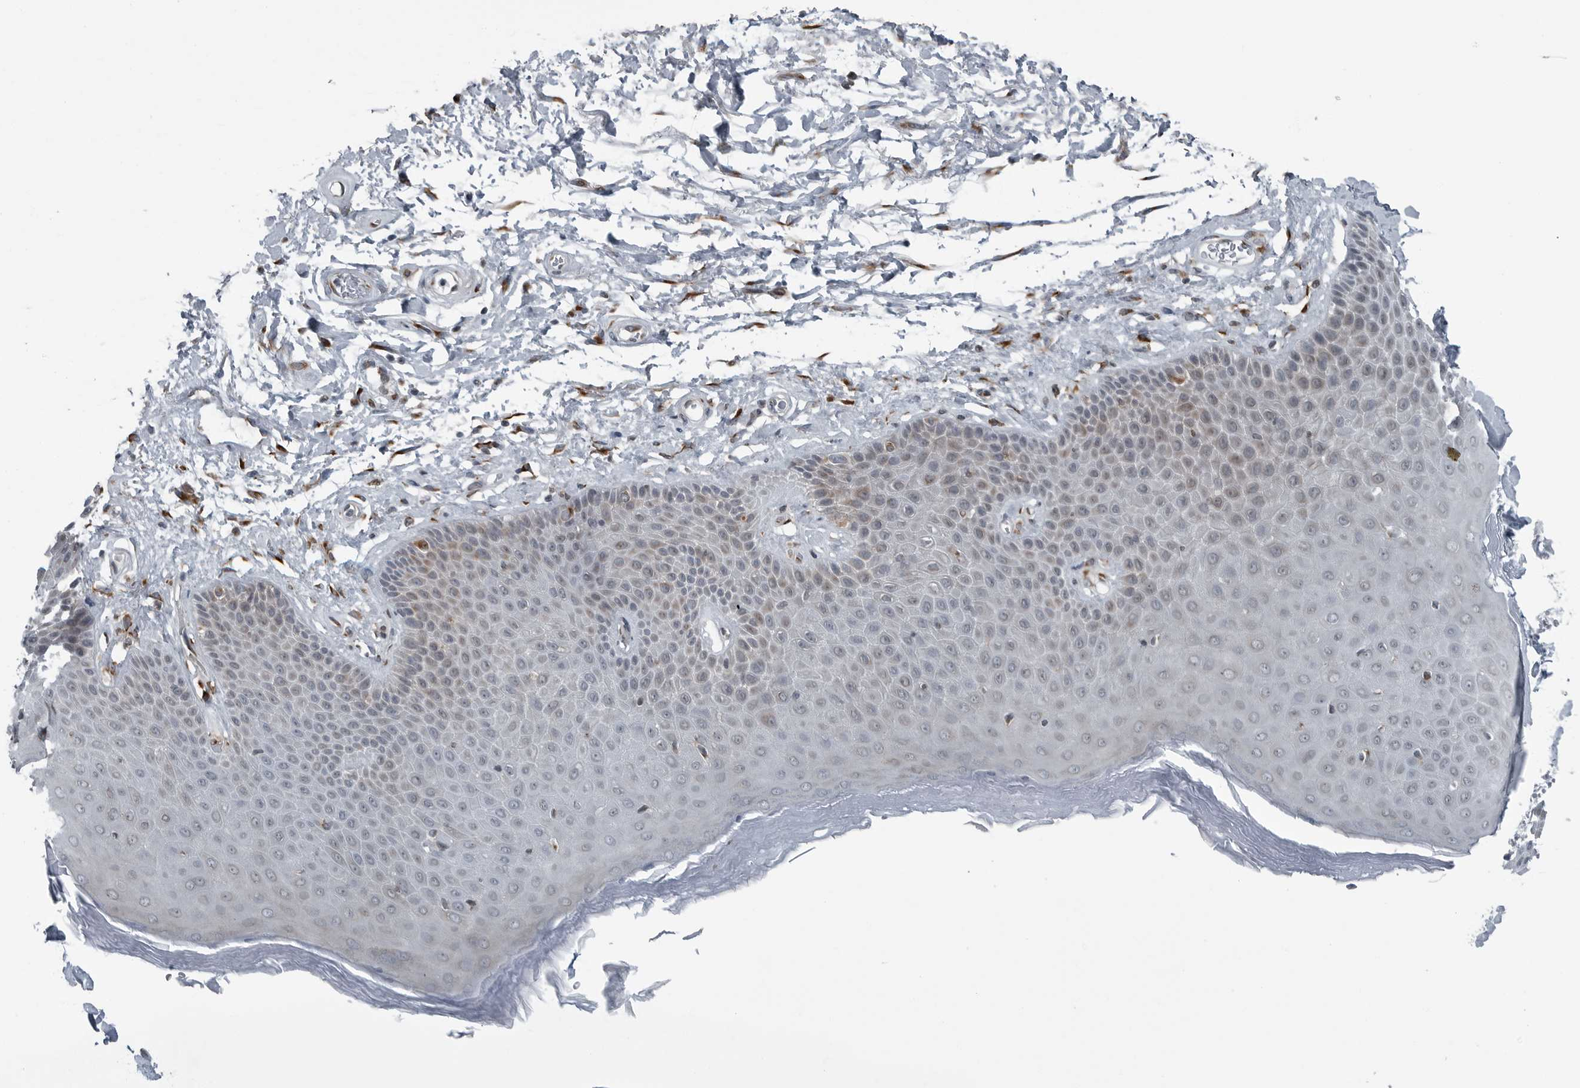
{"staining": {"intensity": "weak", "quantity": "<25%", "location": "cytoplasmic/membranous"}, "tissue": "skin", "cell_type": "Epidermal cells", "image_type": "normal", "snomed": [{"axis": "morphology", "description": "Normal tissue, NOS"}, {"axis": "topography", "description": "Anal"}], "caption": "Epidermal cells are negative for protein expression in unremarkable human skin. The staining is performed using DAB (3,3'-diaminobenzidine) brown chromogen with nuclei counter-stained in using hematoxylin.", "gene": "CEP85", "patient": {"sex": "male", "age": 74}}